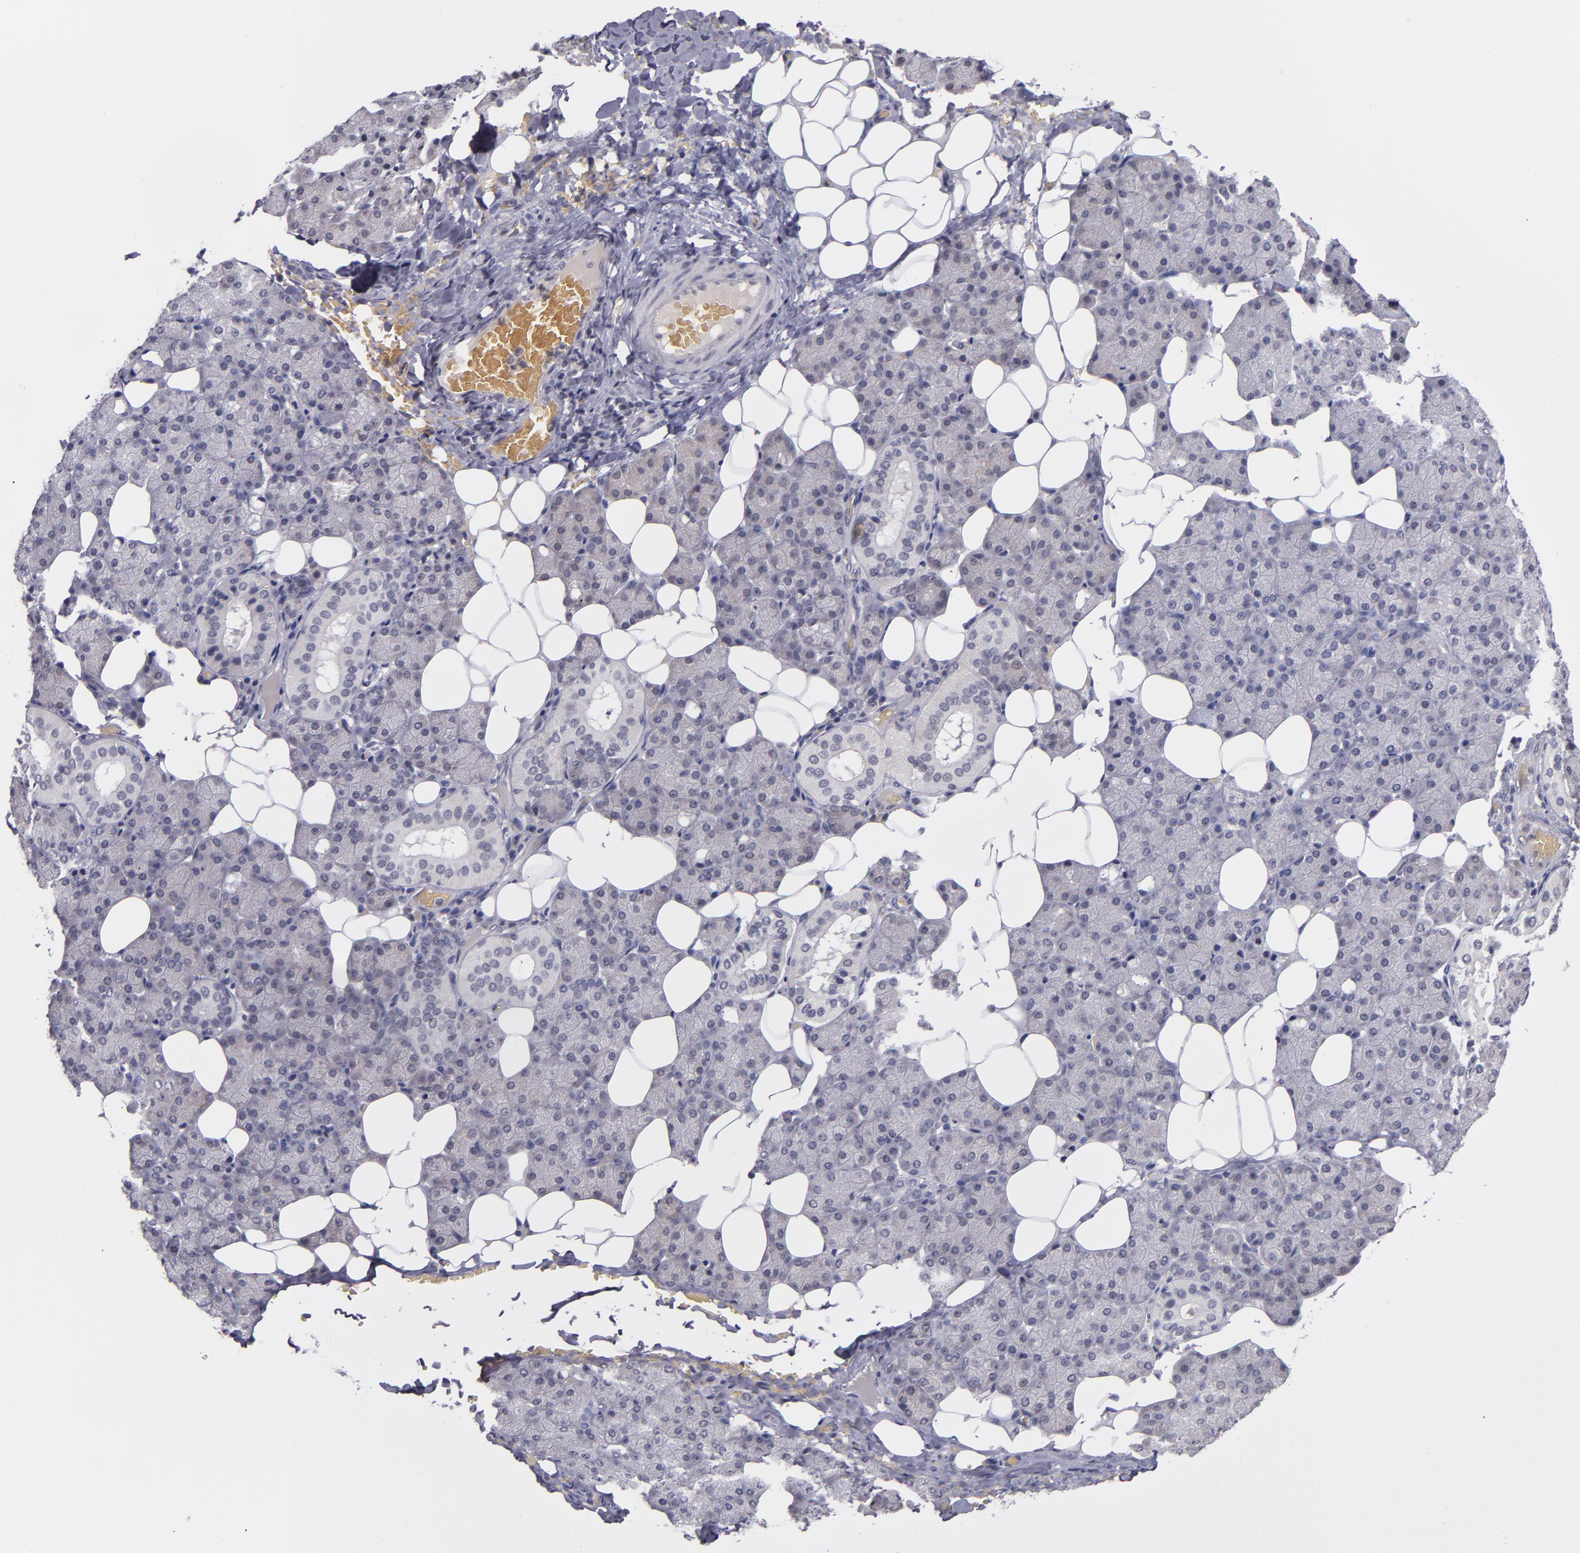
{"staining": {"intensity": "weak", "quantity": "<25%", "location": "cytoplasmic/membranous"}, "tissue": "salivary gland", "cell_type": "Glandular cells", "image_type": "normal", "snomed": [{"axis": "morphology", "description": "Normal tissue, NOS"}, {"axis": "topography", "description": "Lymph node"}, {"axis": "topography", "description": "Salivary gland"}], "caption": "Photomicrograph shows no protein expression in glandular cells of benign salivary gland. The staining was performed using DAB to visualize the protein expression in brown, while the nuclei were stained in blue with hematoxylin (Magnification: 20x).", "gene": "CDC7", "patient": {"sex": "male", "age": 8}}